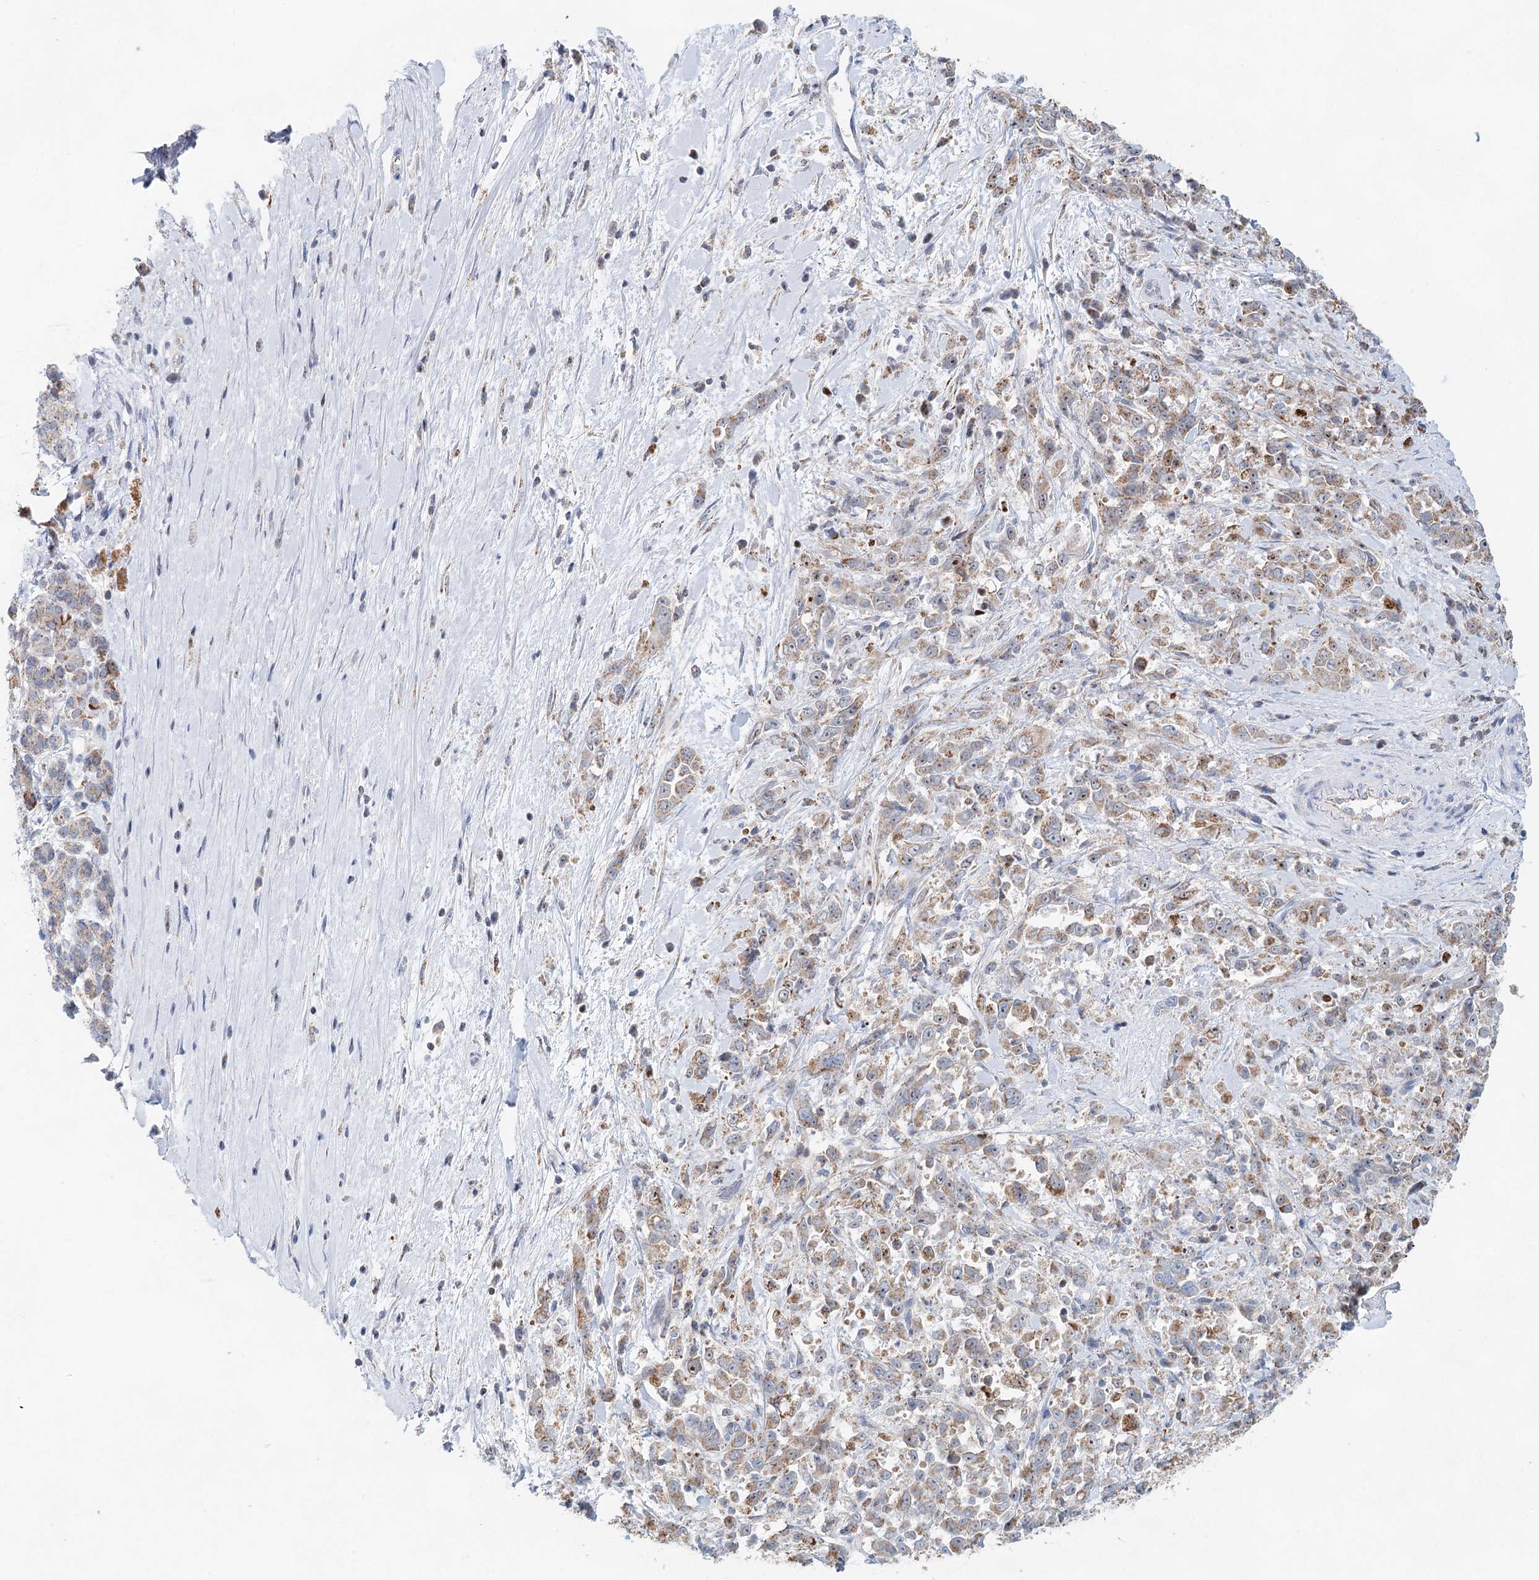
{"staining": {"intensity": "moderate", "quantity": ">75%", "location": "cytoplasmic/membranous"}, "tissue": "pancreatic cancer", "cell_type": "Tumor cells", "image_type": "cancer", "snomed": [{"axis": "morphology", "description": "Normal tissue, NOS"}, {"axis": "morphology", "description": "Adenocarcinoma, NOS"}, {"axis": "topography", "description": "Pancreas"}], "caption": "Immunohistochemistry (DAB) staining of human pancreatic cancer (adenocarcinoma) reveals moderate cytoplasmic/membranous protein positivity in about >75% of tumor cells.", "gene": "XPO6", "patient": {"sex": "female", "age": 64}}